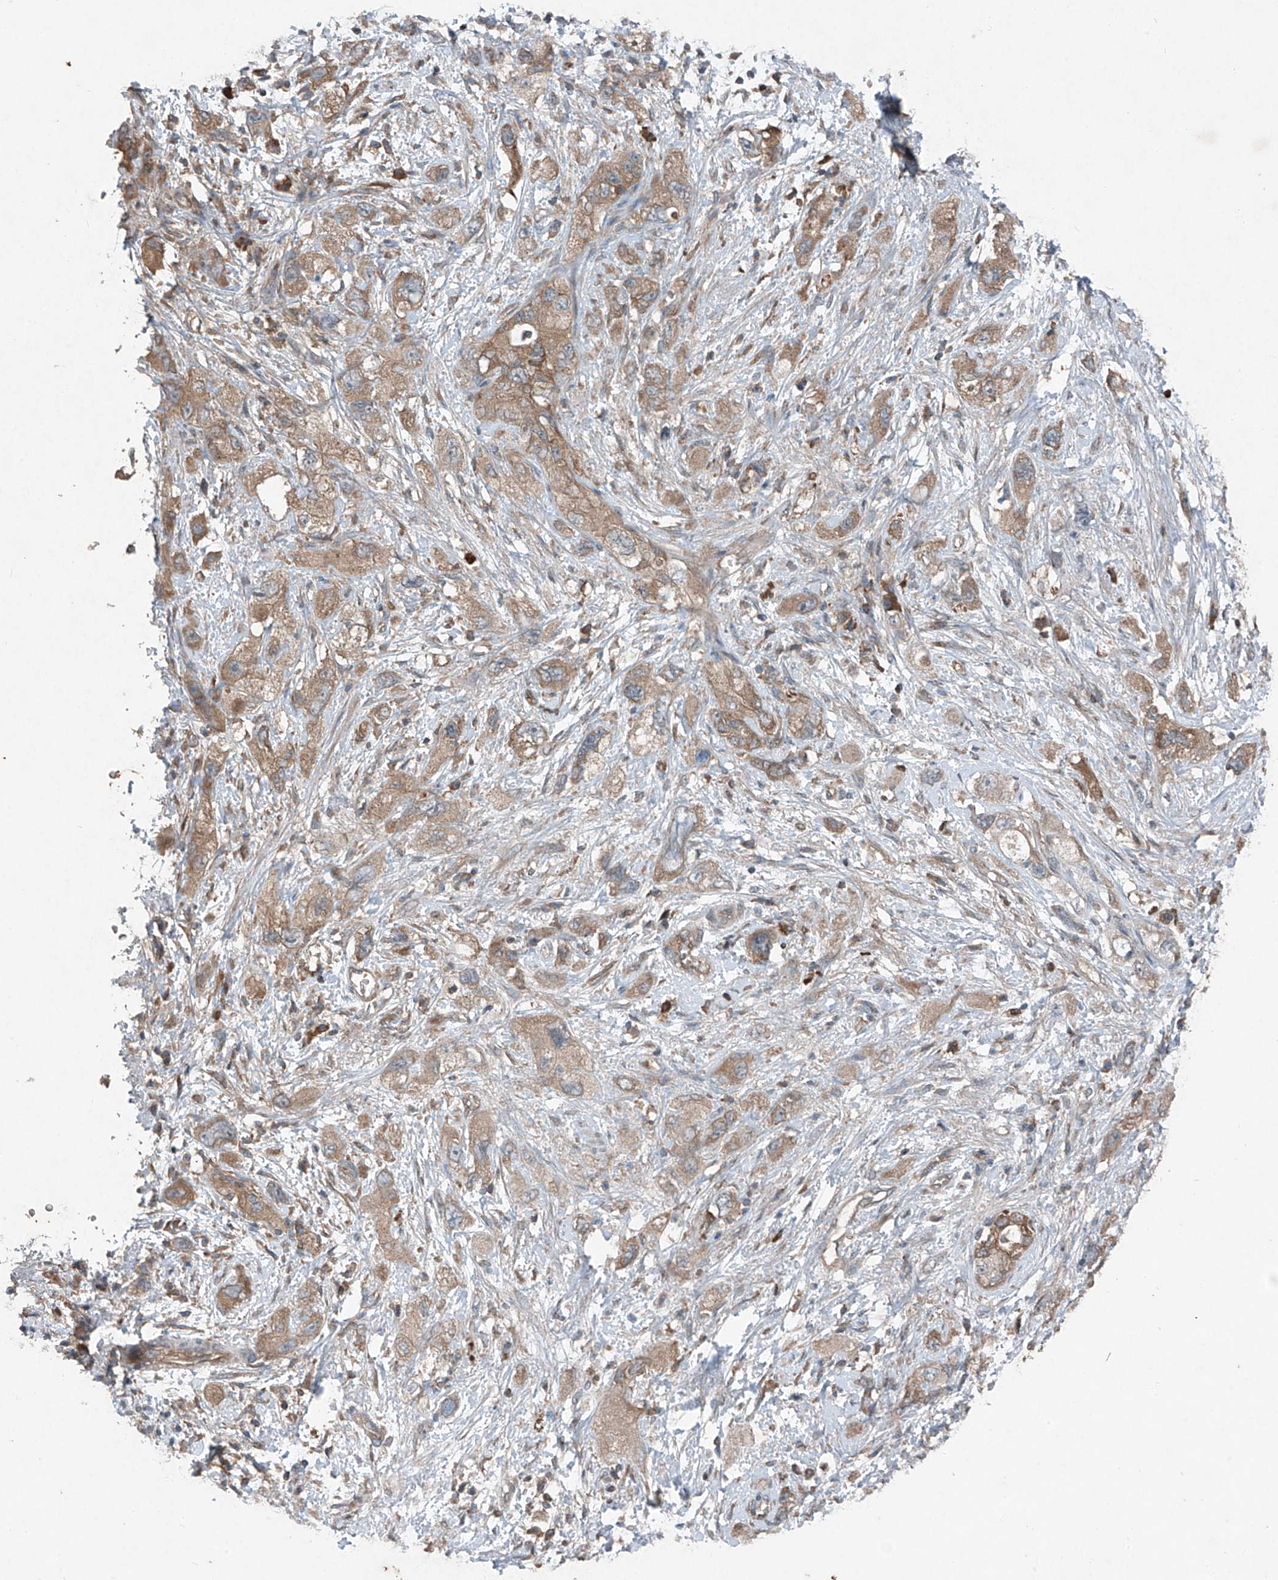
{"staining": {"intensity": "moderate", "quantity": ">75%", "location": "cytoplasmic/membranous"}, "tissue": "pancreatic cancer", "cell_type": "Tumor cells", "image_type": "cancer", "snomed": [{"axis": "morphology", "description": "Adenocarcinoma, NOS"}, {"axis": "topography", "description": "Pancreas"}], "caption": "Protein staining demonstrates moderate cytoplasmic/membranous positivity in about >75% of tumor cells in pancreatic cancer.", "gene": "FOXRED2", "patient": {"sex": "female", "age": 73}}